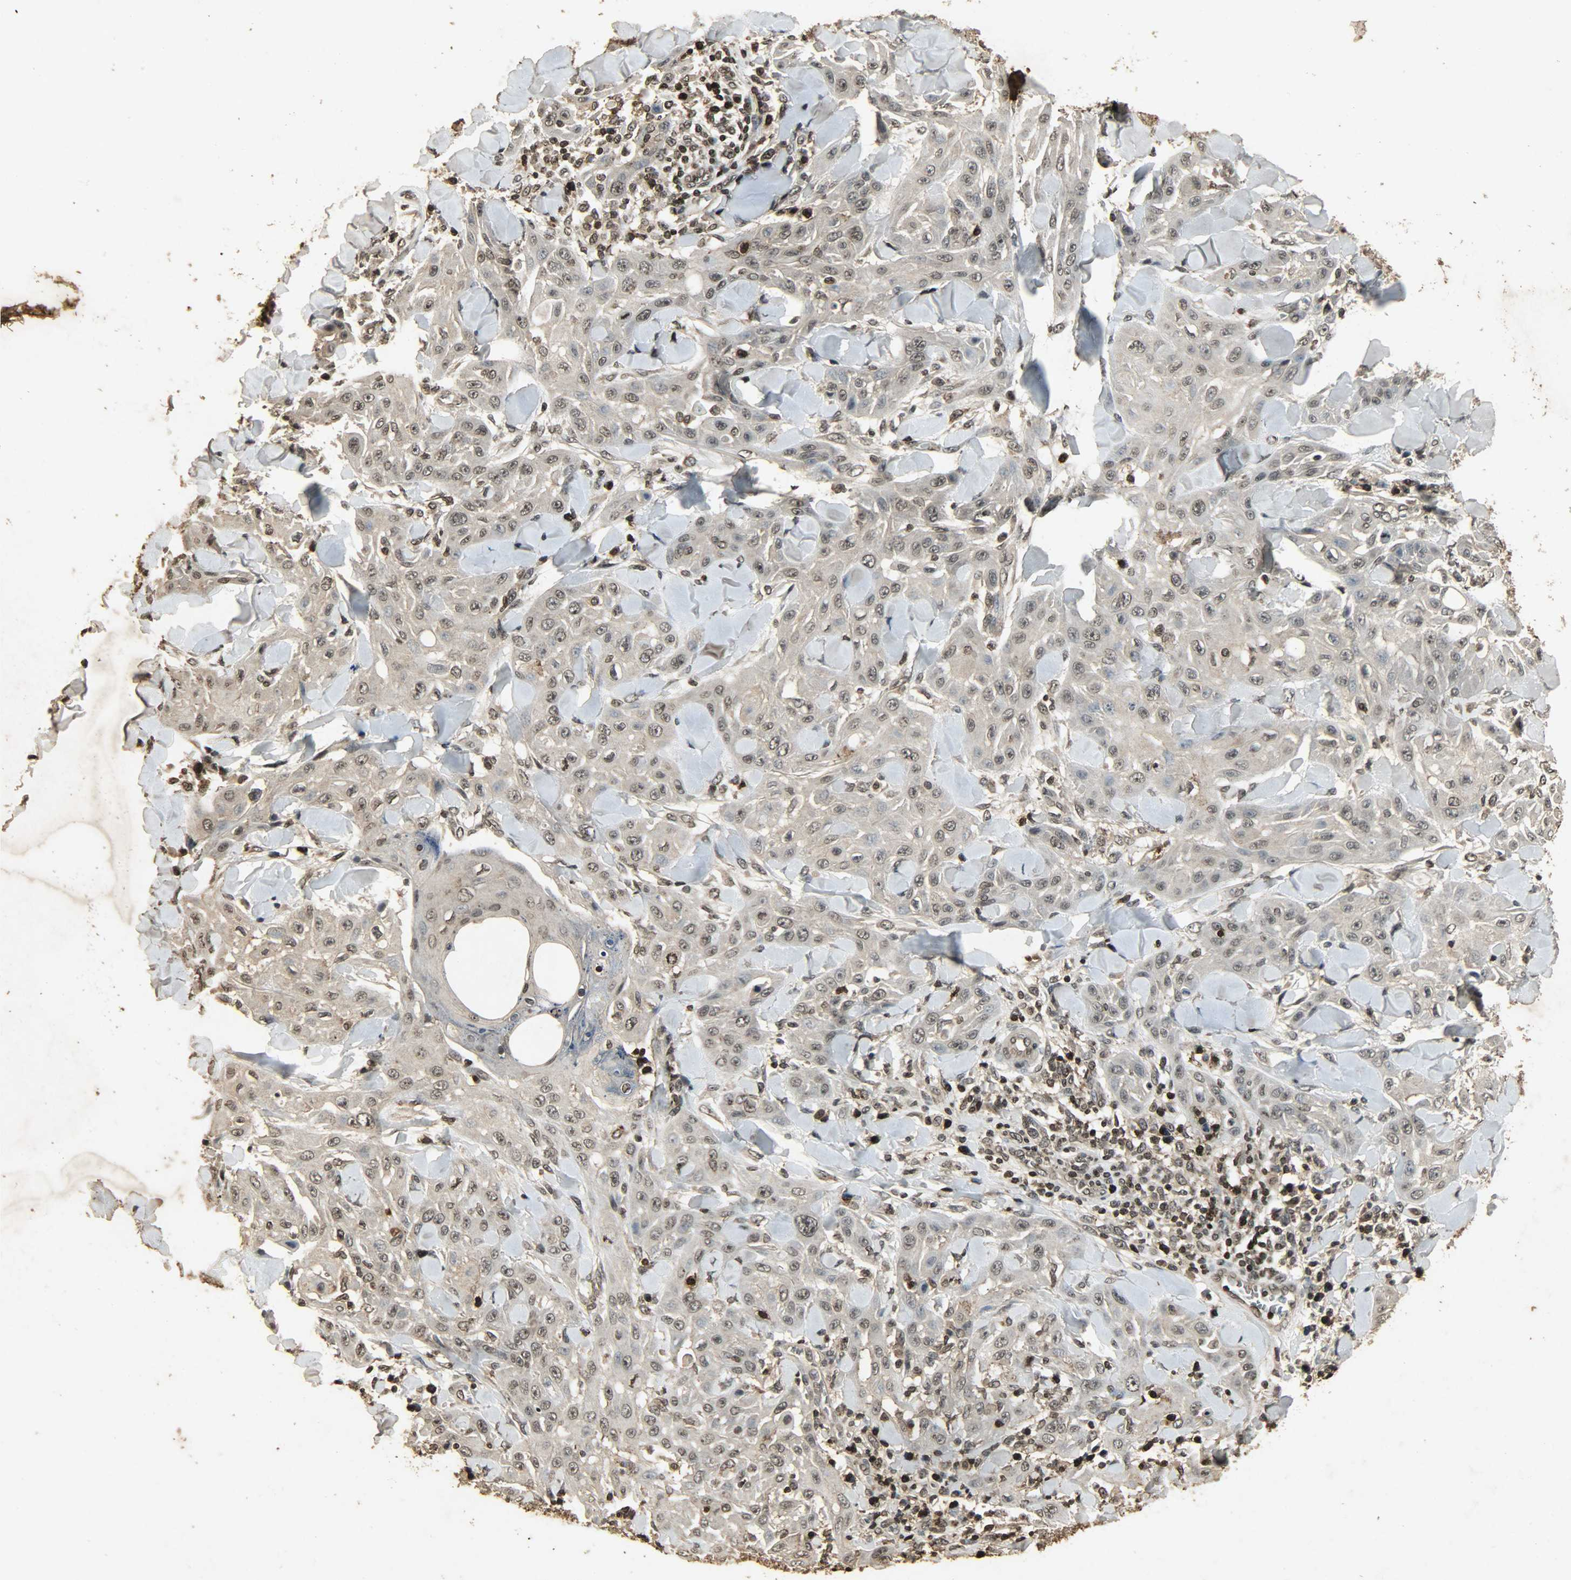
{"staining": {"intensity": "weak", "quantity": ">75%", "location": "cytoplasmic/membranous,nuclear"}, "tissue": "skin cancer", "cell_type": "Tumor cells", "image_type": "cancer", "snomed": [{"axis": "morphology", "description": "Squamous cell carcinoma, NOS"}, {"axis": "topography", "description": "Skin"}], "caption": "An image showing weak cytoplasmic/membranous and nuclear positivity in approximately >75% of tumor cells in skin cancer, as visualized by brown immunohistochemical staining.", "gene": "PPP3R1", "patient": {"sex": "male", "age": 24}}